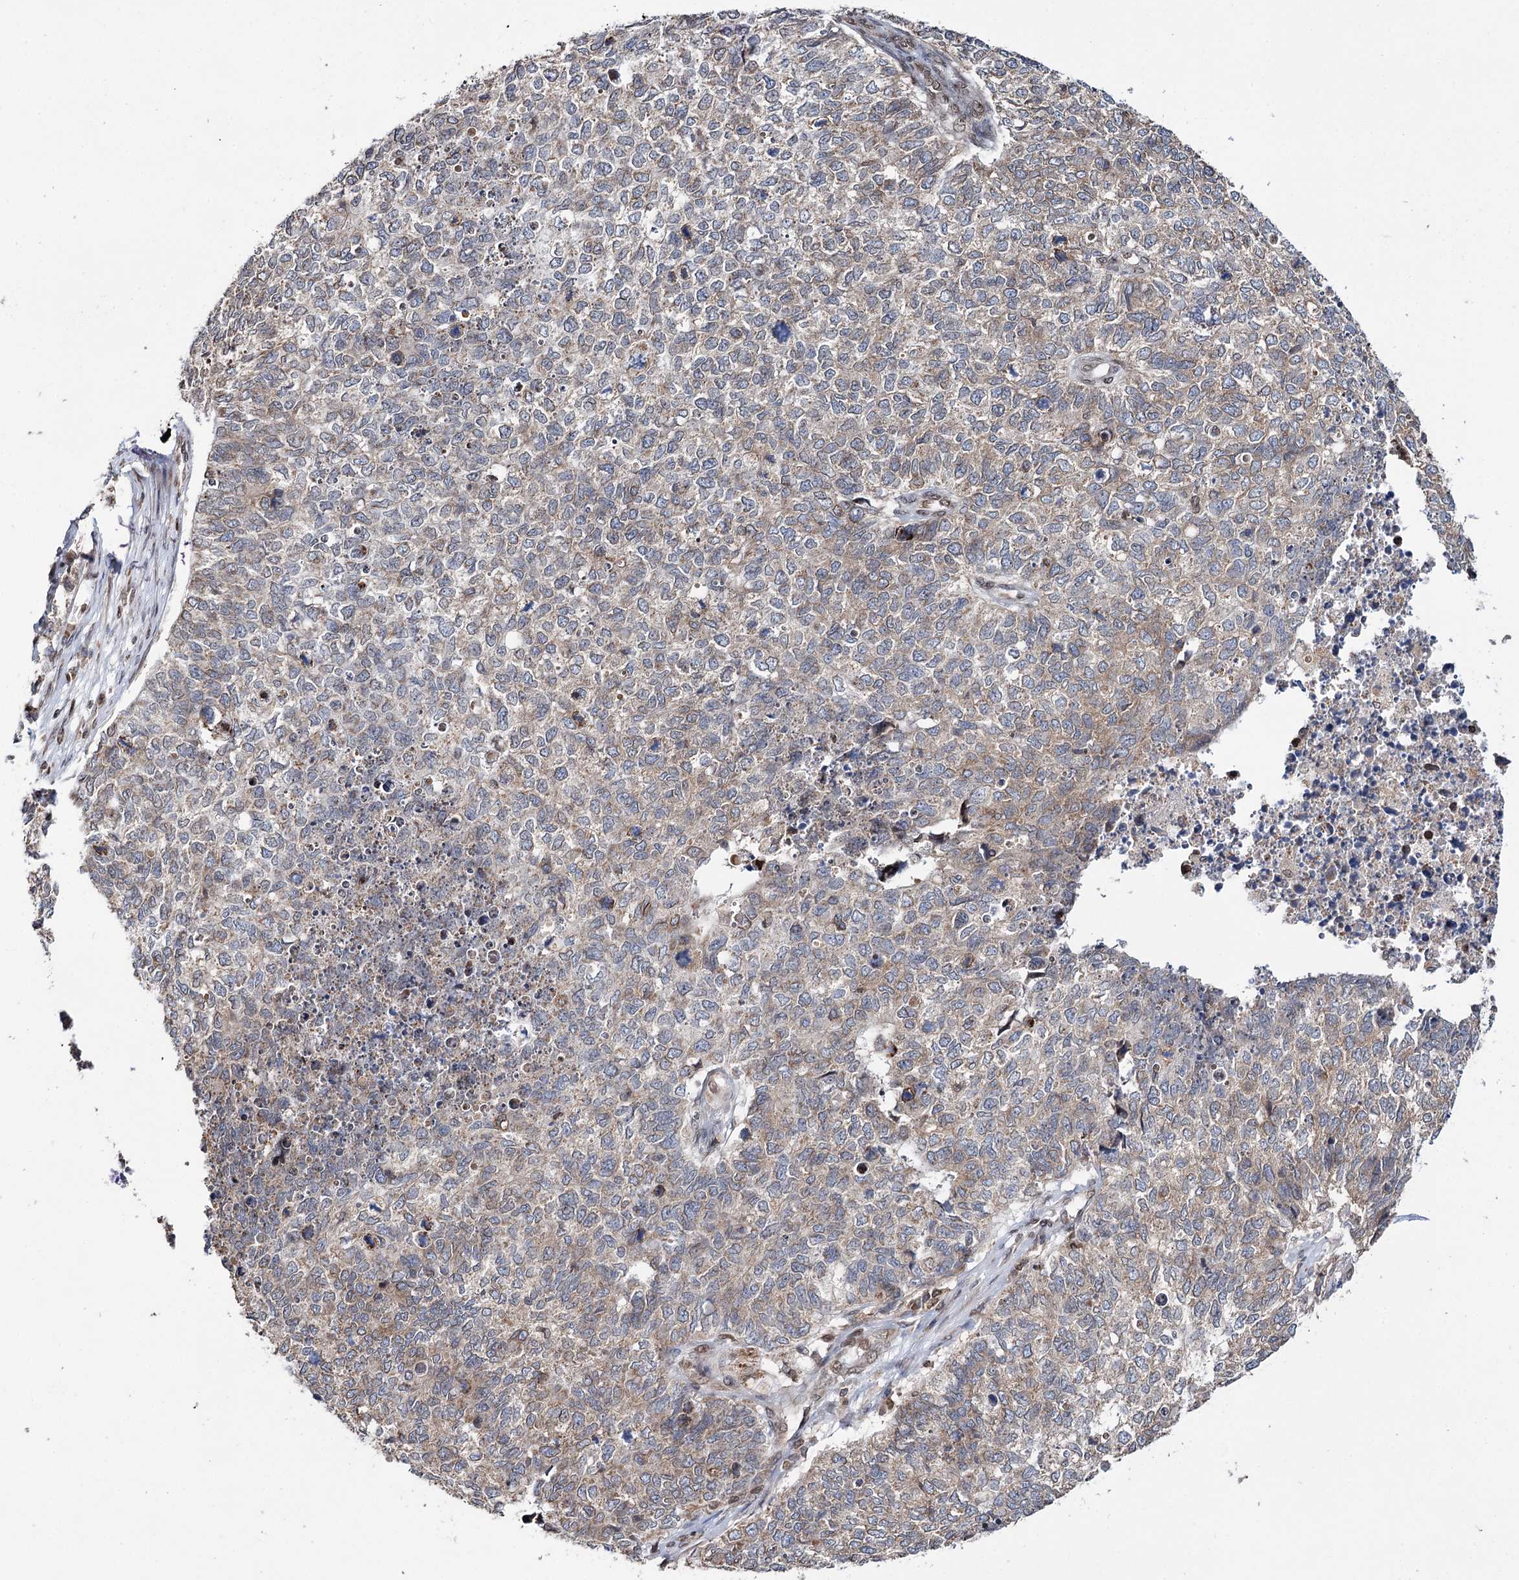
{"staining": {"intensity": "weak", "quantity": "25%-75%", "location": "cytoplasmic/membranous"}, "tissue": "cervical cancer", "cell_type": "Tumor cells", "image_type": "cancer", "snomed": [{"axis": "morphology", "description": "Squamous cell carcinoma, NOS"}, {"axis": "topography", "description": "Cervix"}], "caption": "Squamous cell carcinoma (cervical) stained with a protein marker displays weak staining in tumor cells.", "gene": "CFAP46", "patient": {"sex": "female", "age": 63}}